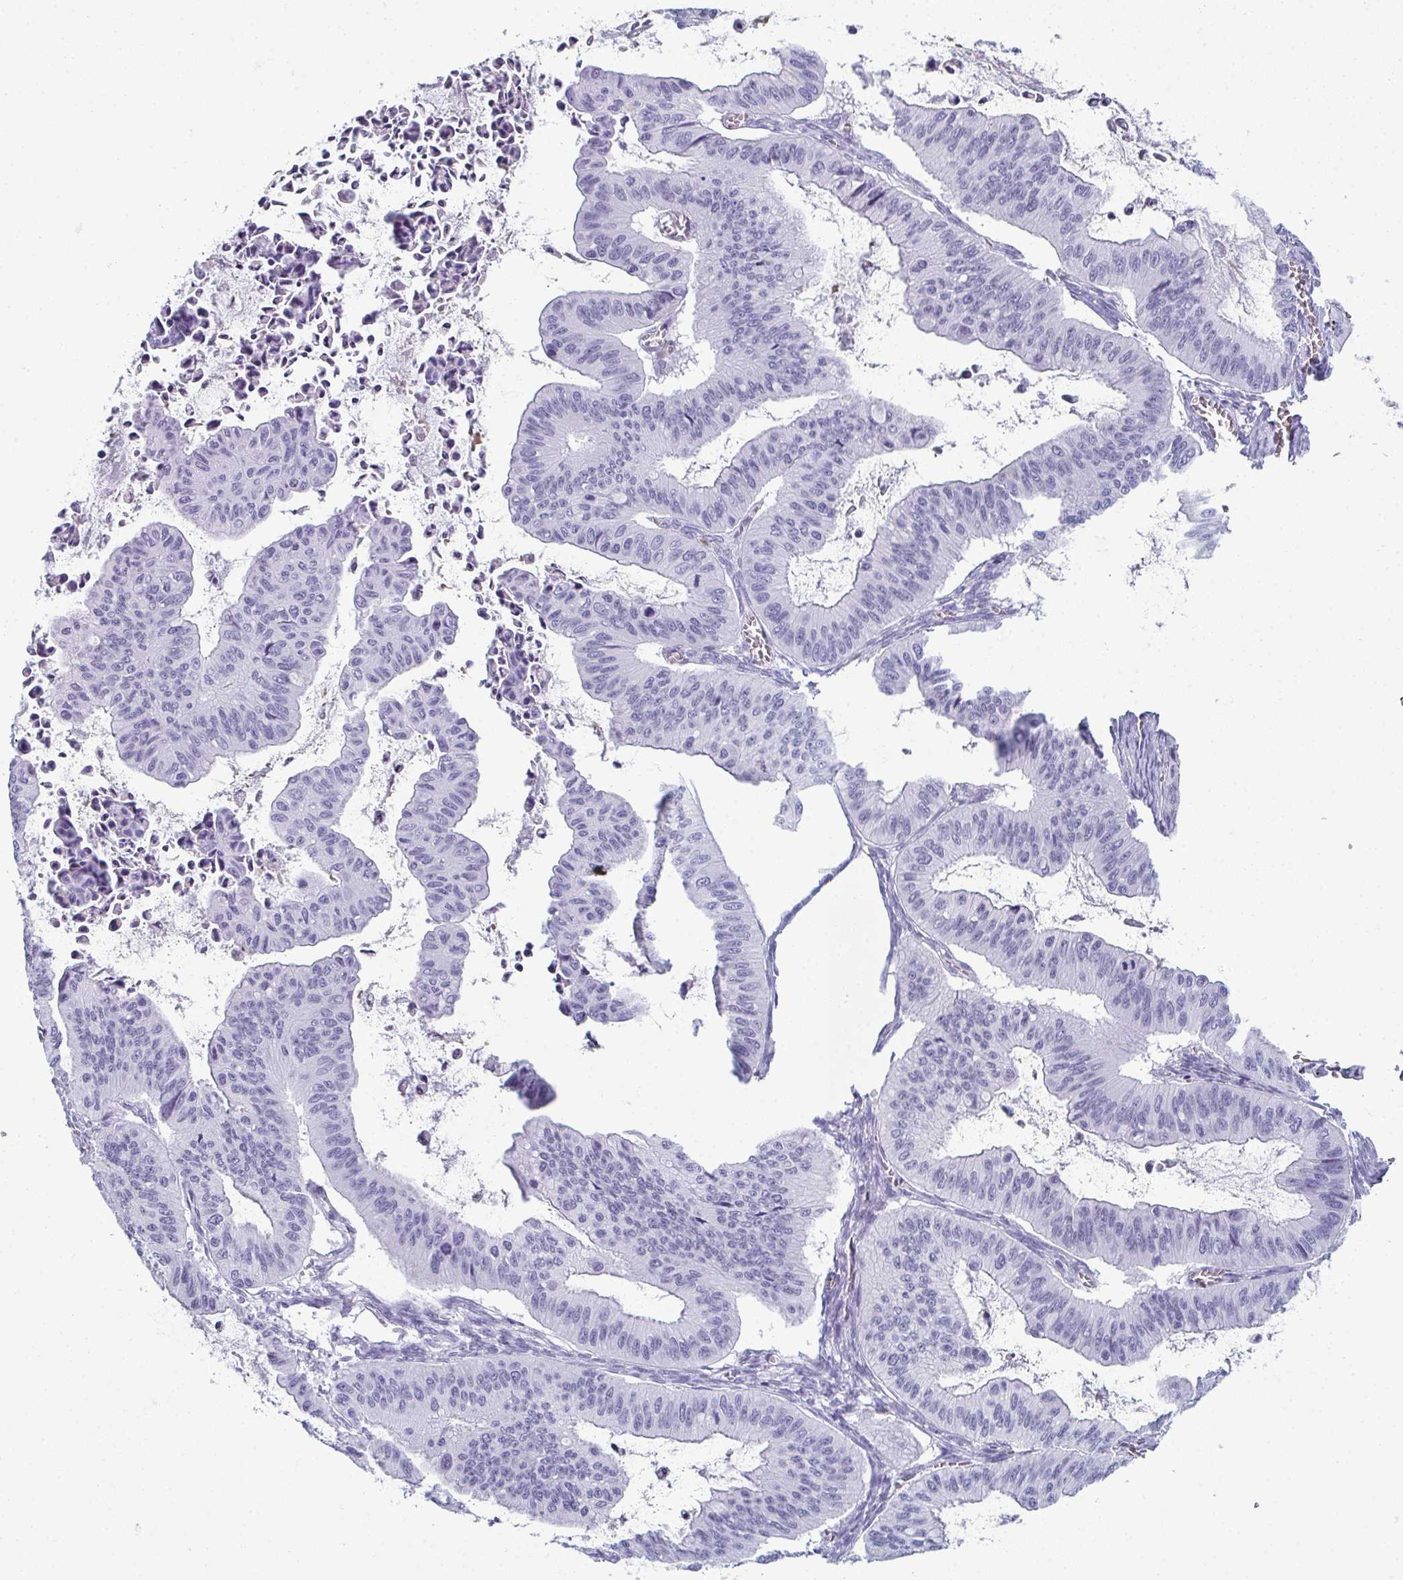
{"staining": {"intensity": "negative", "quantity": "none", "location": "none"}, "tissue": "ovarian cancer", "cell_type": "Tumor cells", "image_type": "cancer", "snomed": [{"axis": "morphology", "description": "Cystadenocarcinoma, mucinous, NOS"}, {"axis": "topography", "description": "Ovary"}], "caption": "Ovarian cancer was stained to show a protein in brown. There is no significant staining in tumor cells.", "gene": "CDA", "patient": {"sex": "female", "age": 72}}